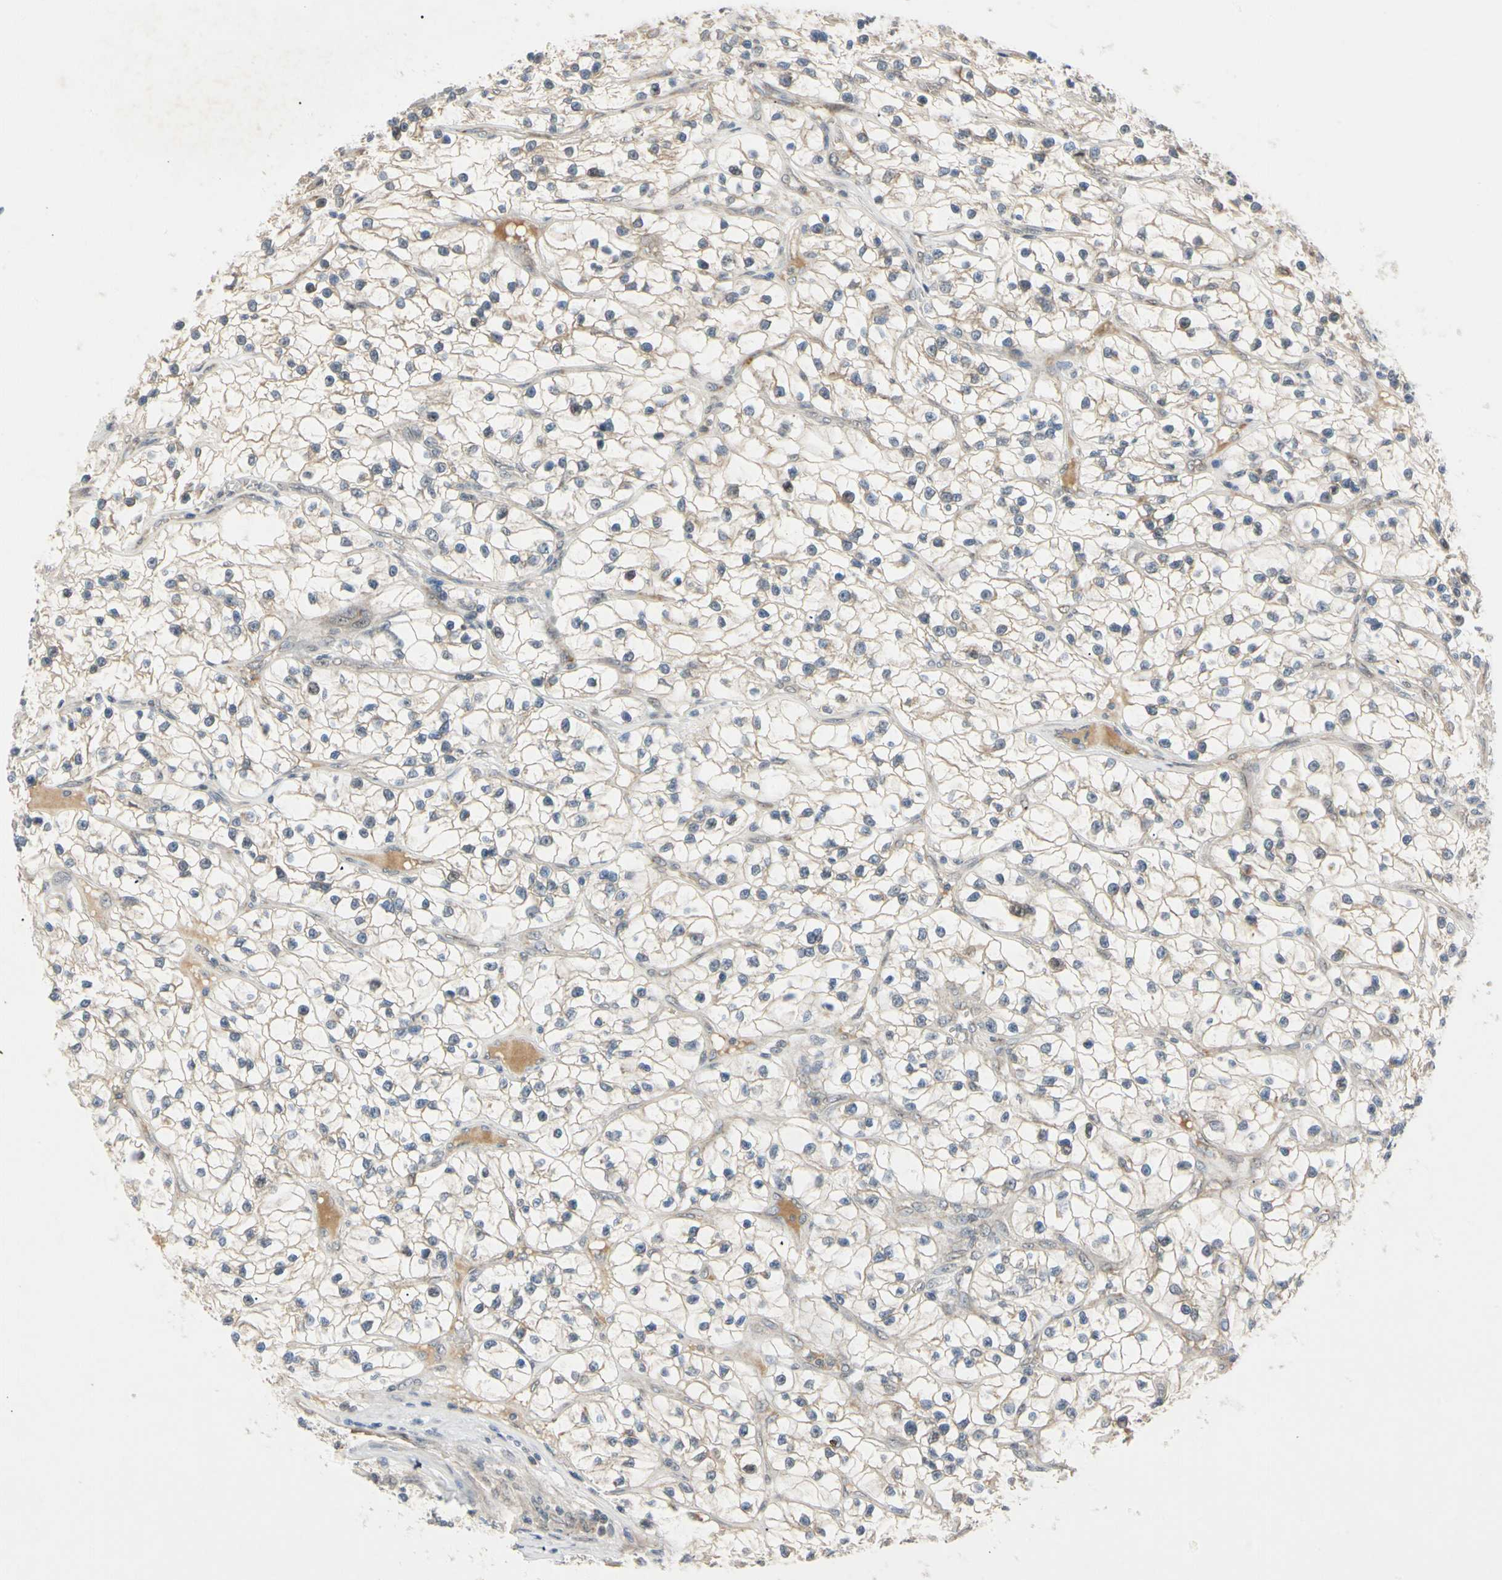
{"staining": {"intensity": "negative", "quantity": "none", "location": "none"}, "tissue": "renal cancer", "cell_type": "Tumor cells", "image_type": "cancer", "snomed": [{"axis": "morphology", "description": "Adenocarcinoma, NOS"}, {"axis": "topography", "description": "Kidney"}], "caption": "A histopathology image of human renal adenocarcinoma is negative for staining in tumor cells.", "gene": "RIOX2", "patient": {"sex": "female", "age": 57}}